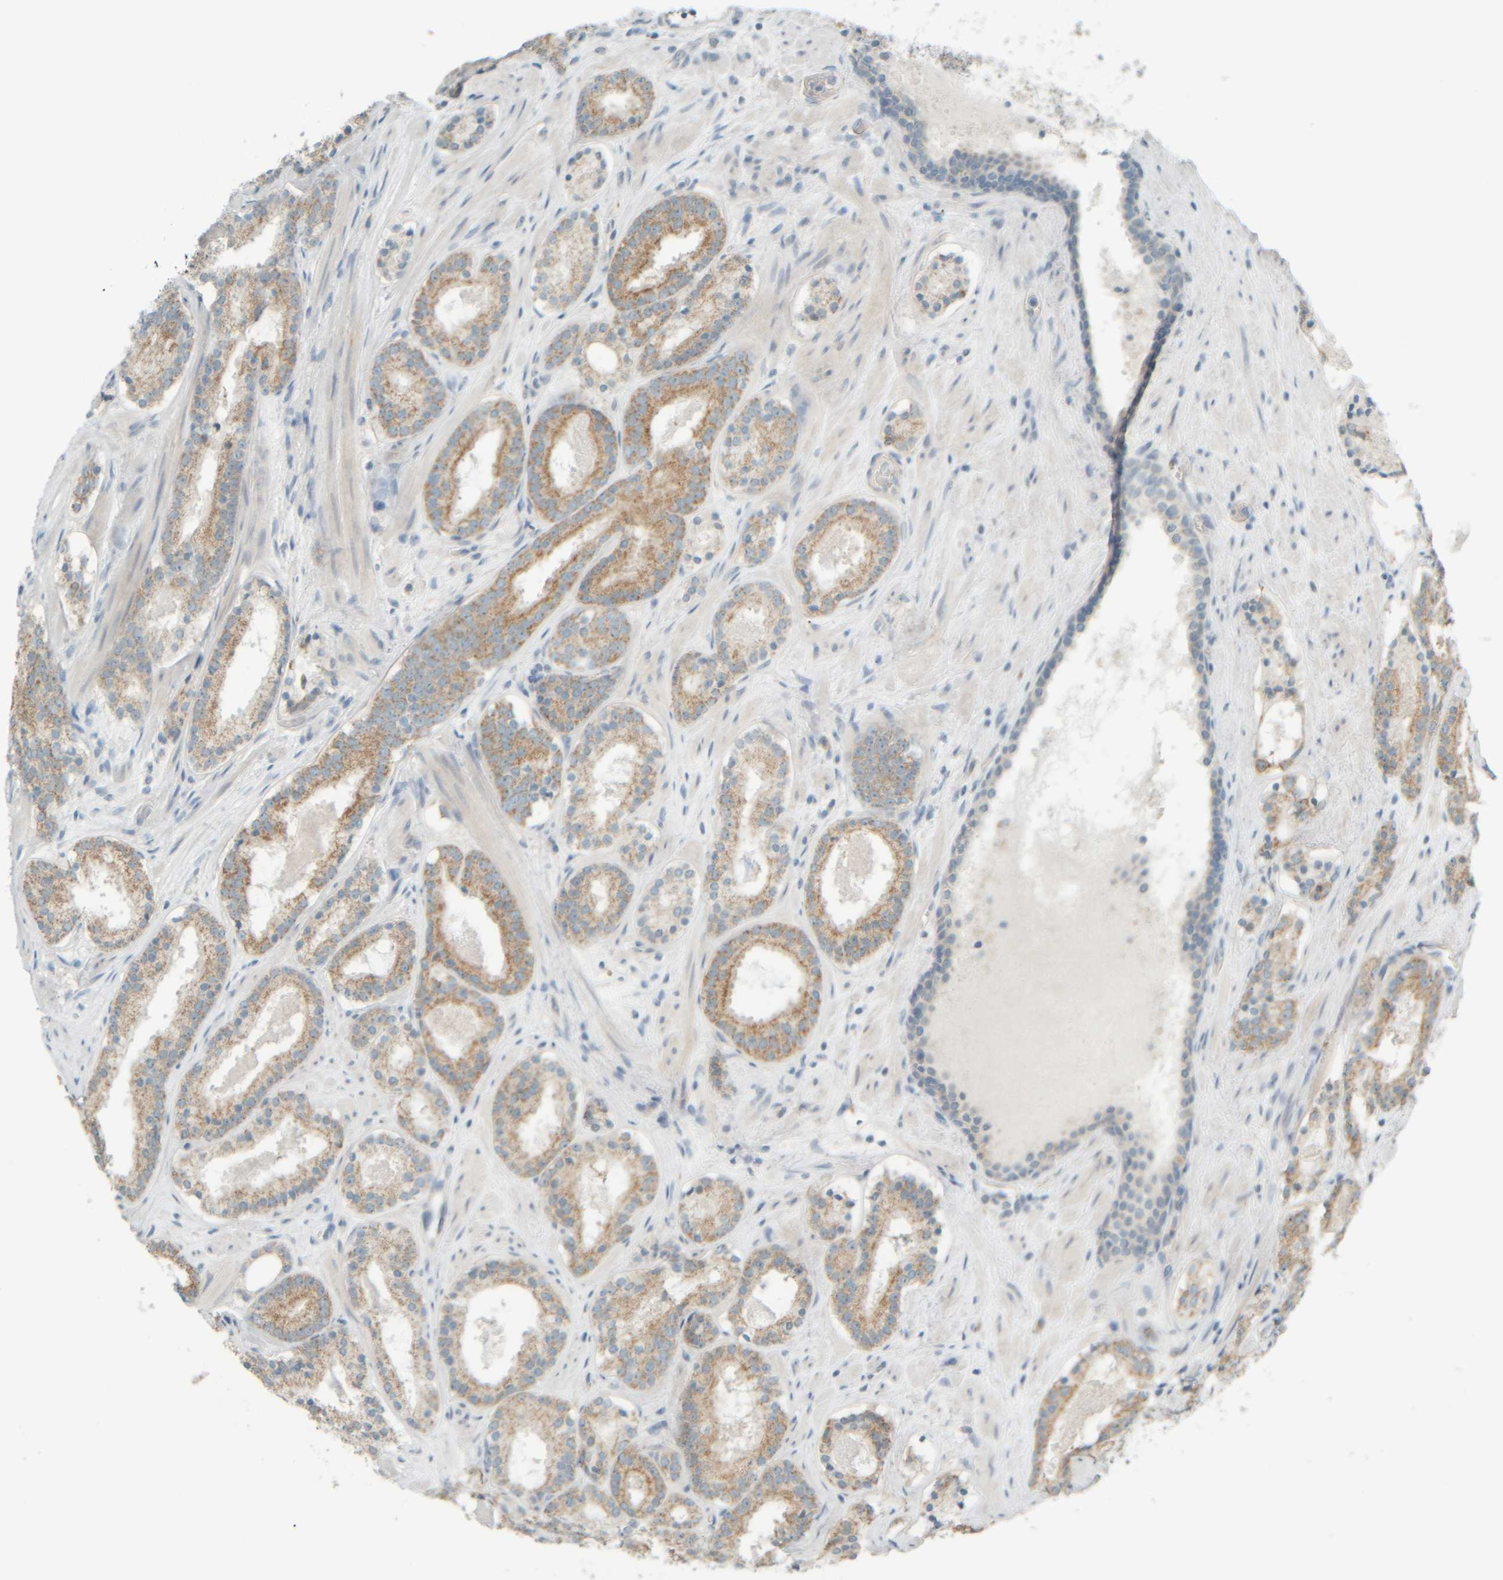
{"staining": {"intensity": "moderate", "quantity": ">75%", "location": "cytoplasmic/membranous"}, "tissue": "prostate cancer", "cell_type": "Tumor cells", "image_type": "cancer", "snomed": [{"axis": "morphology", "description": "Adenocarcinoma, Low grade"}, {"axis": "topography", "description": "Prostate"}], "caption": "A micrograph of human low-grade adenocarcinoma (prostate) stained for a protein reveals moderate cytoplasmic/membranous brown staining in tumor cells.", "gene": "PTGES3L-AARSD1", "patient": {"sex": "male", "age": 69}}